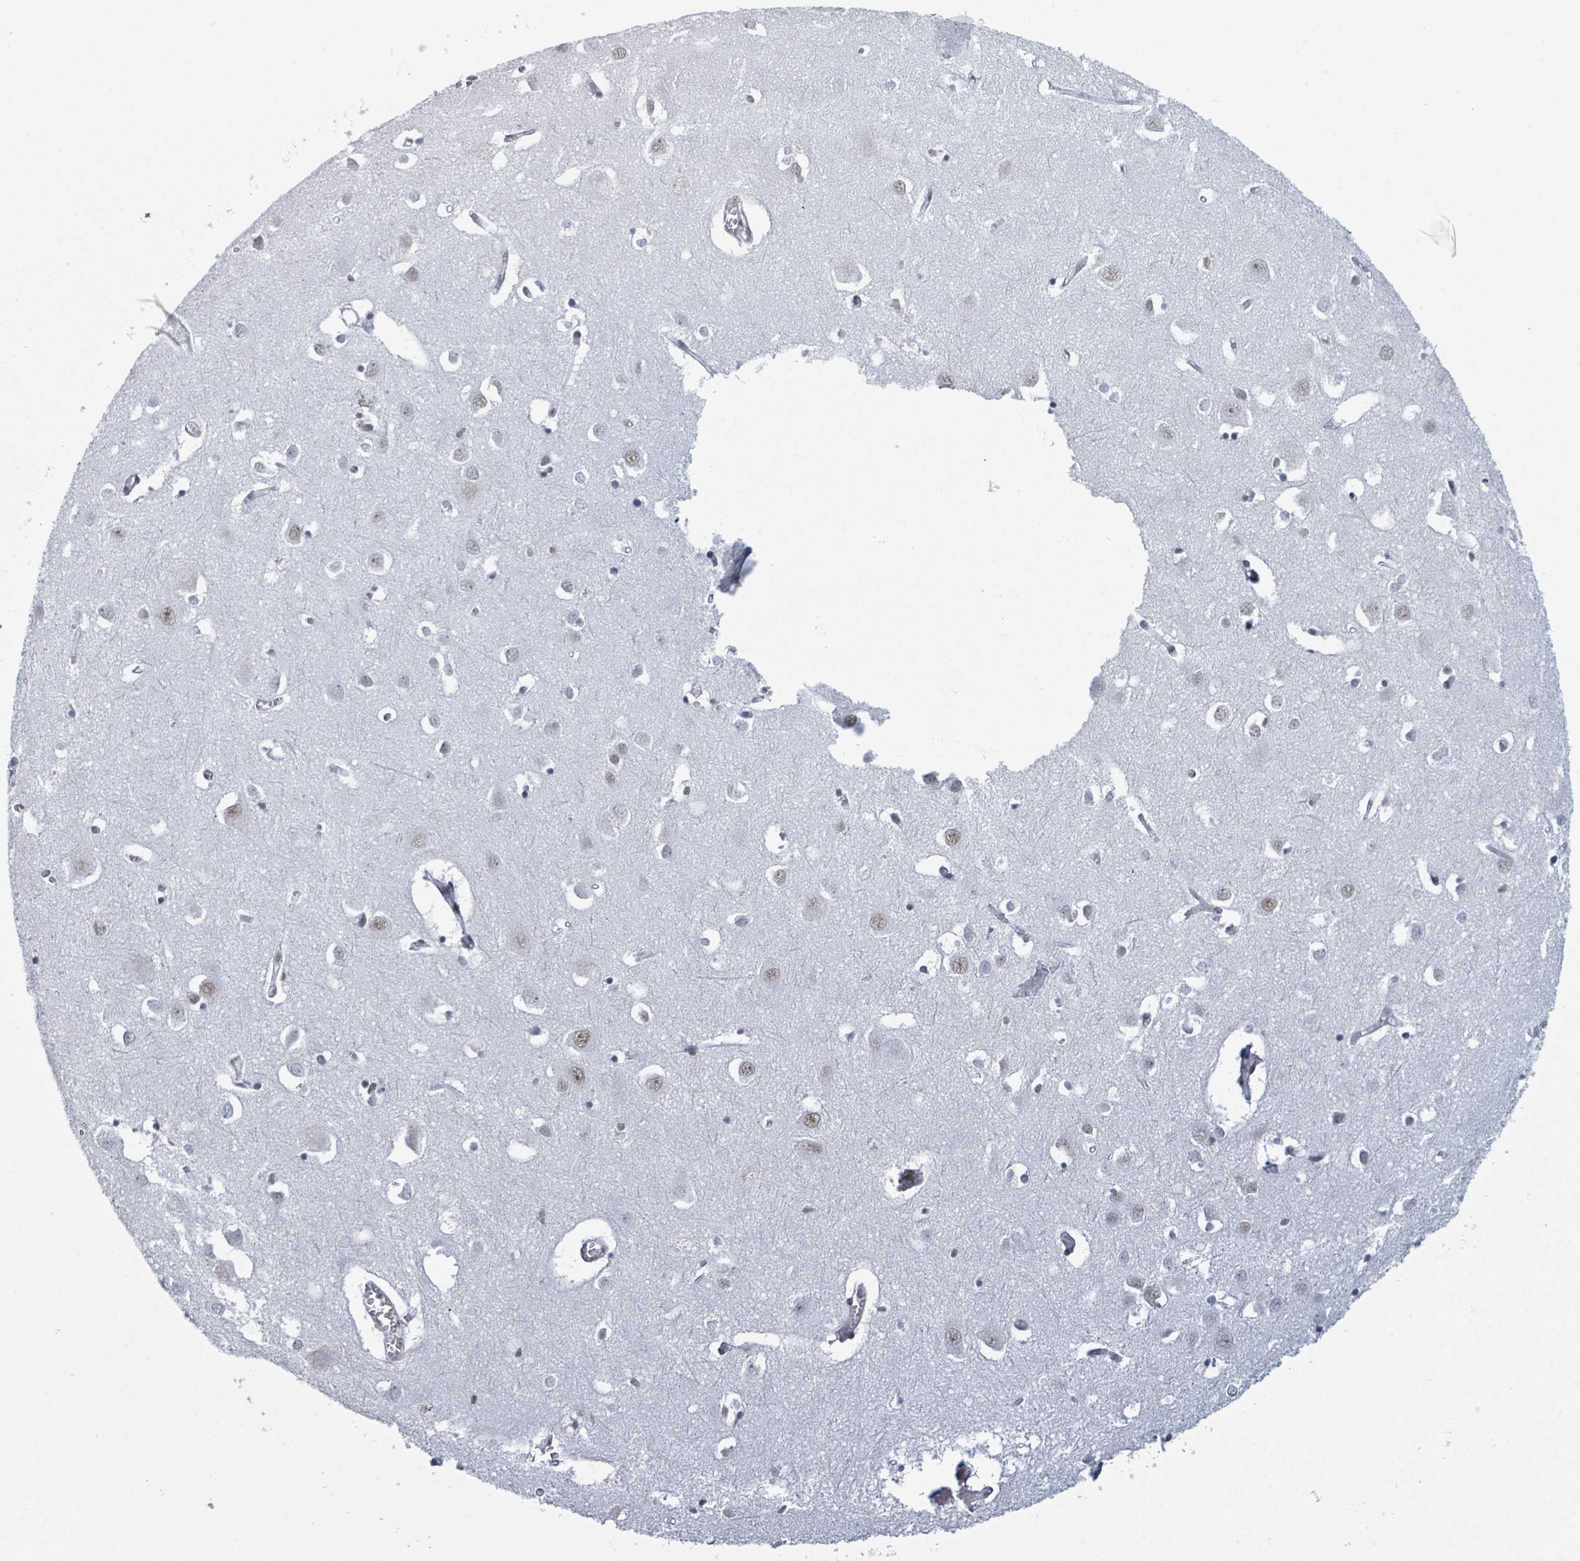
{"staining": {"intensity": "strong", "quantity": "<25%", "location": "nuclear"}, "tissue": "cerebral cortex", "cell_type": "Endothelial cells", "image_type": "normal", "snomed": [{"axis": "morphology", "description": "Normal tissue, NOS"}, {"axis": "topography", "description": "Cerebral cortex"}], "caption": "Immunohistochemical staining of unremarkable human cerebral cortex shows <25% levels of strong nuclear protein positivity in about <25% of endothelial cells.", "gene": "DHX16", "patient": {"sex": "male", "age": 70}}